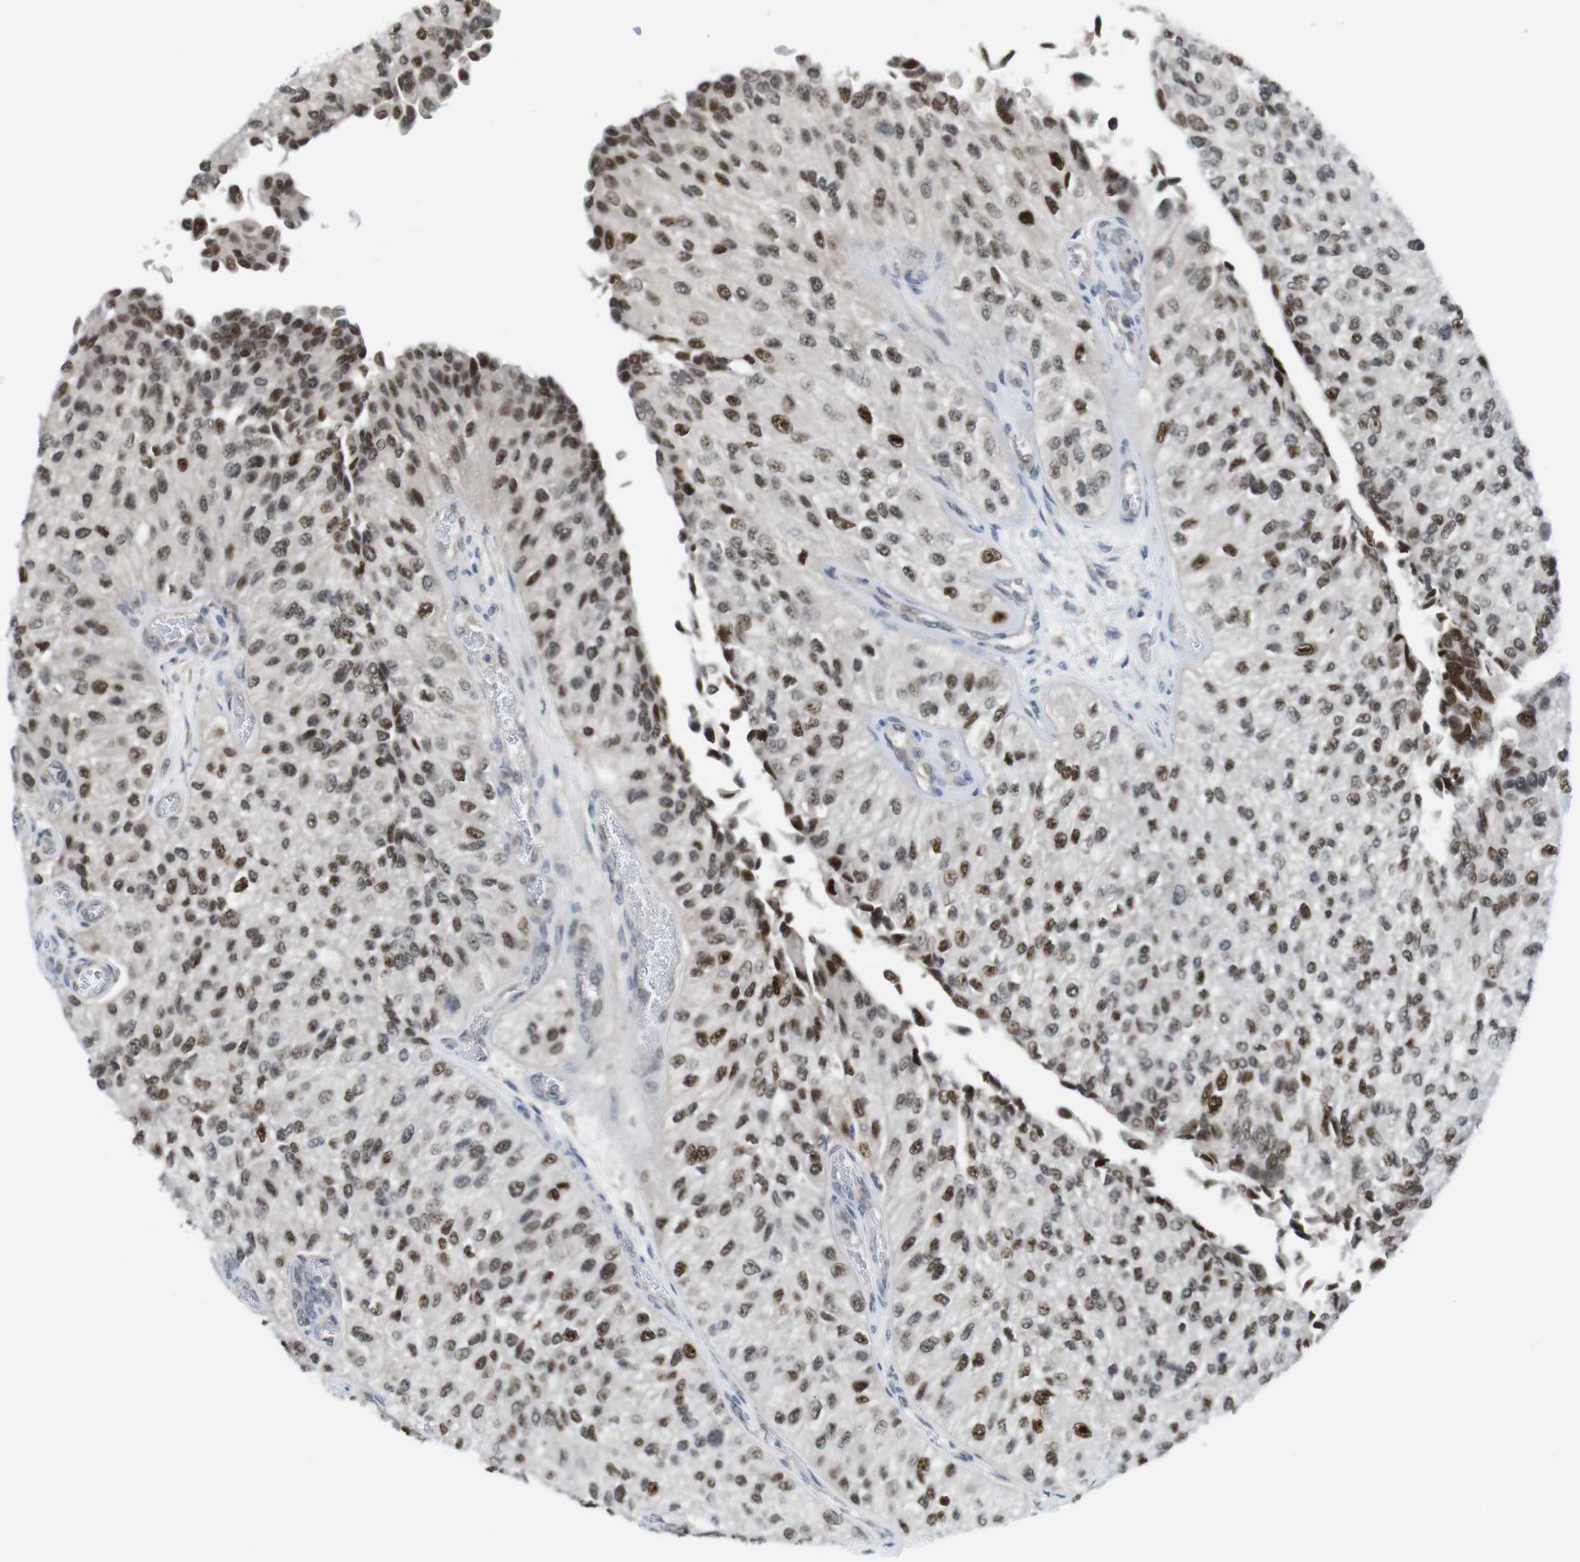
{"staining": {"intensity": "moderate", "quantity": ">75%", "location": "nuclear"}, "tissue": "urothelial cancer", "cell_type": "Tumor cells", "image_type": "cancer", "snomed": [{"axis": "morphology", "description": "Urothelial carcinoma, High grade"}, {"axis": "topography", "description": "Kidney"}, {"axis": "topography", "description": "Urinary bladder"}], "caption": "Urothelial cancer stained with a brown dye reveals moderate nuclear positive positivity in about >75% of tumor cells.", "gene": "RCC1", "patient": {"sex": "male", "age": 77}}